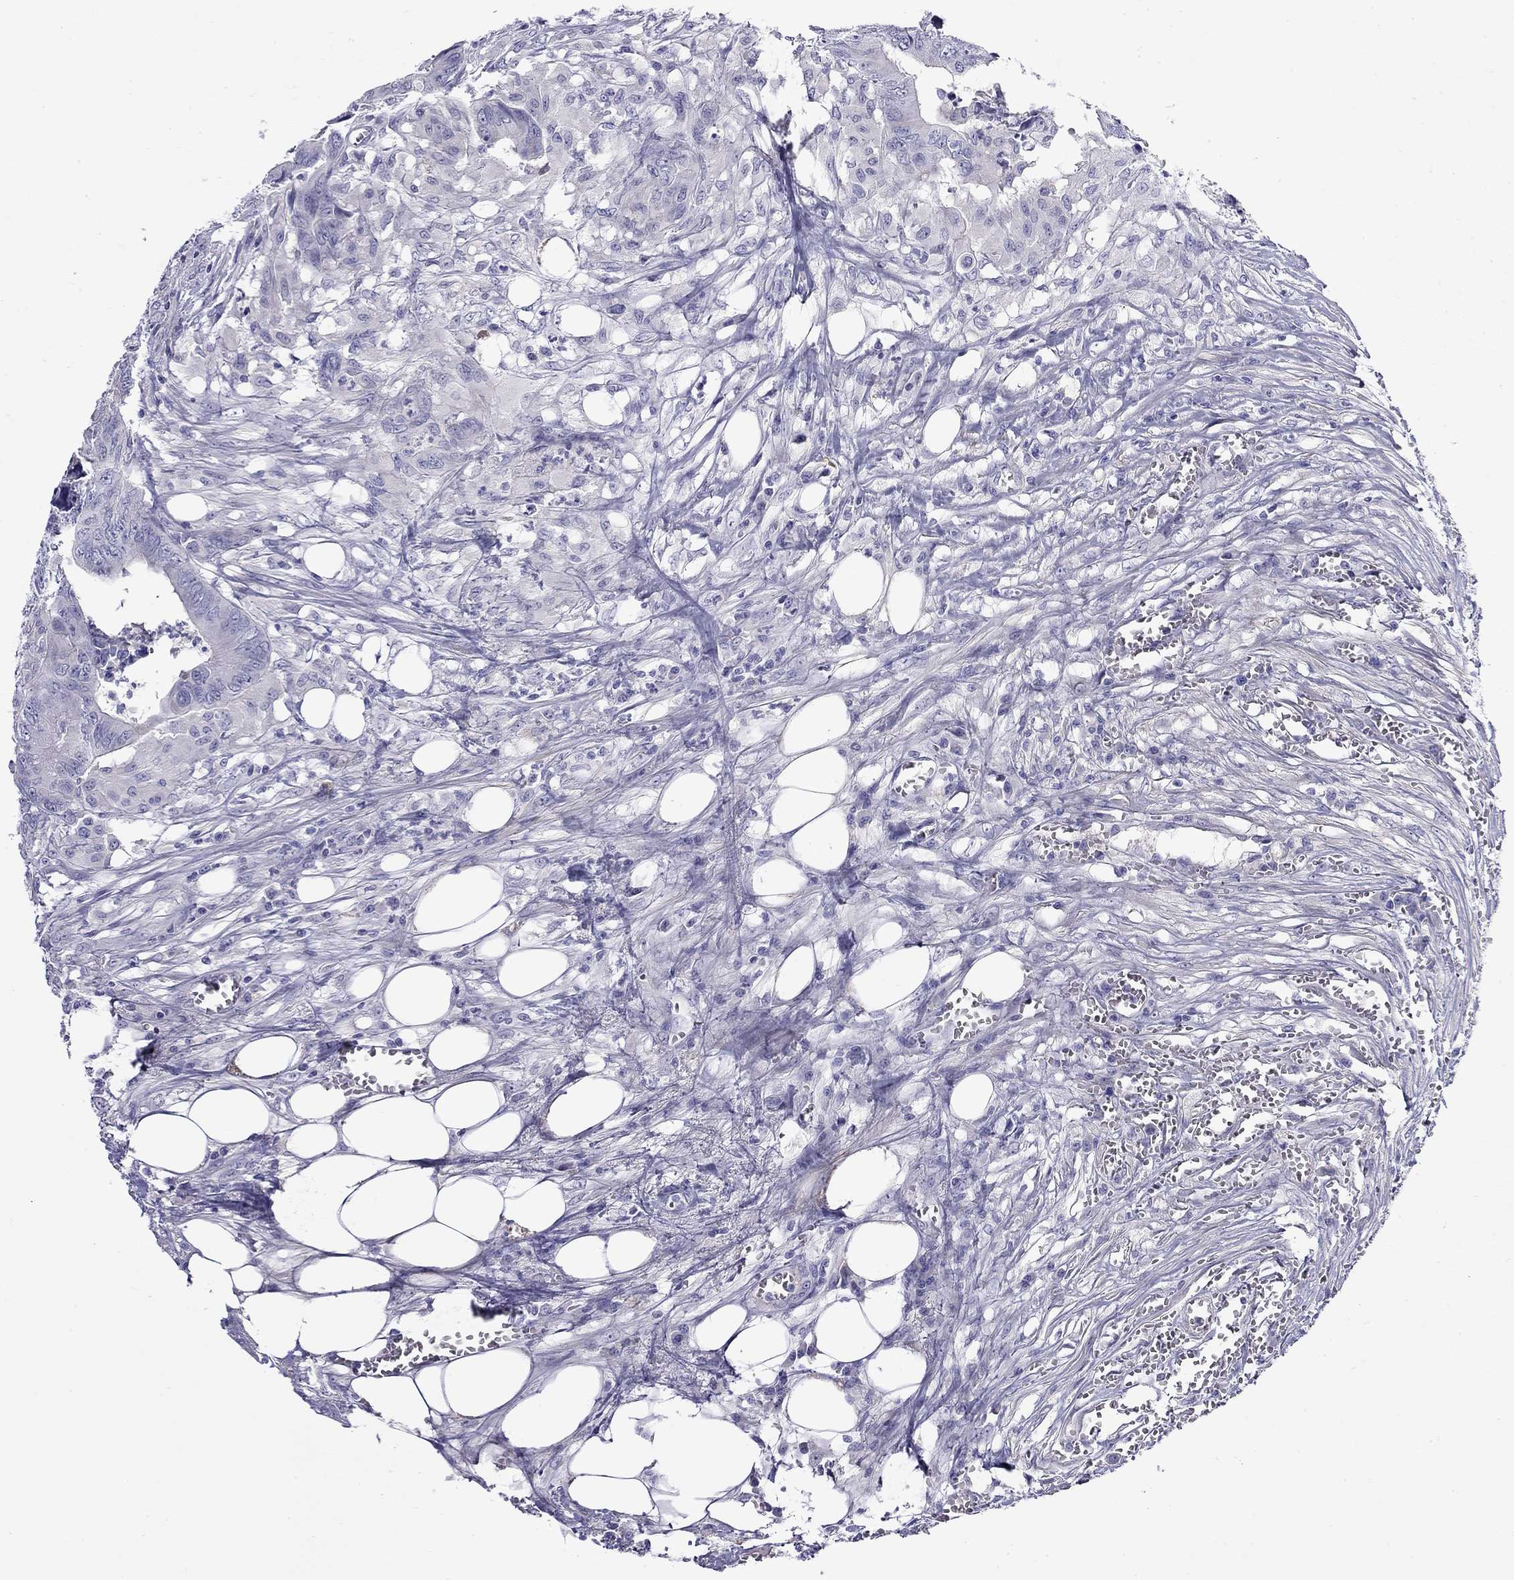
{"staining": {"intensity": "moderate", "quantity": "<25%", "location": "cytoplasmic/membranous"}, "tissue": "colorectal cancer", "cell_type": "Tumor cells", "image_type": "cancer", "snomed": [{"axis": "morphology", "description": "Adenocarcinoma, NOS"}, {"axis": "topography", "description": "Colon"}], "caption": "This is a photomicrograph of IHC staining of colorectal adenocarcinoma, which shows moderate positivity in the cytoplasmic/membranous of tumor cells.", "gene": "GNAT3", "patient": {"sex": "male", "age": 84}}